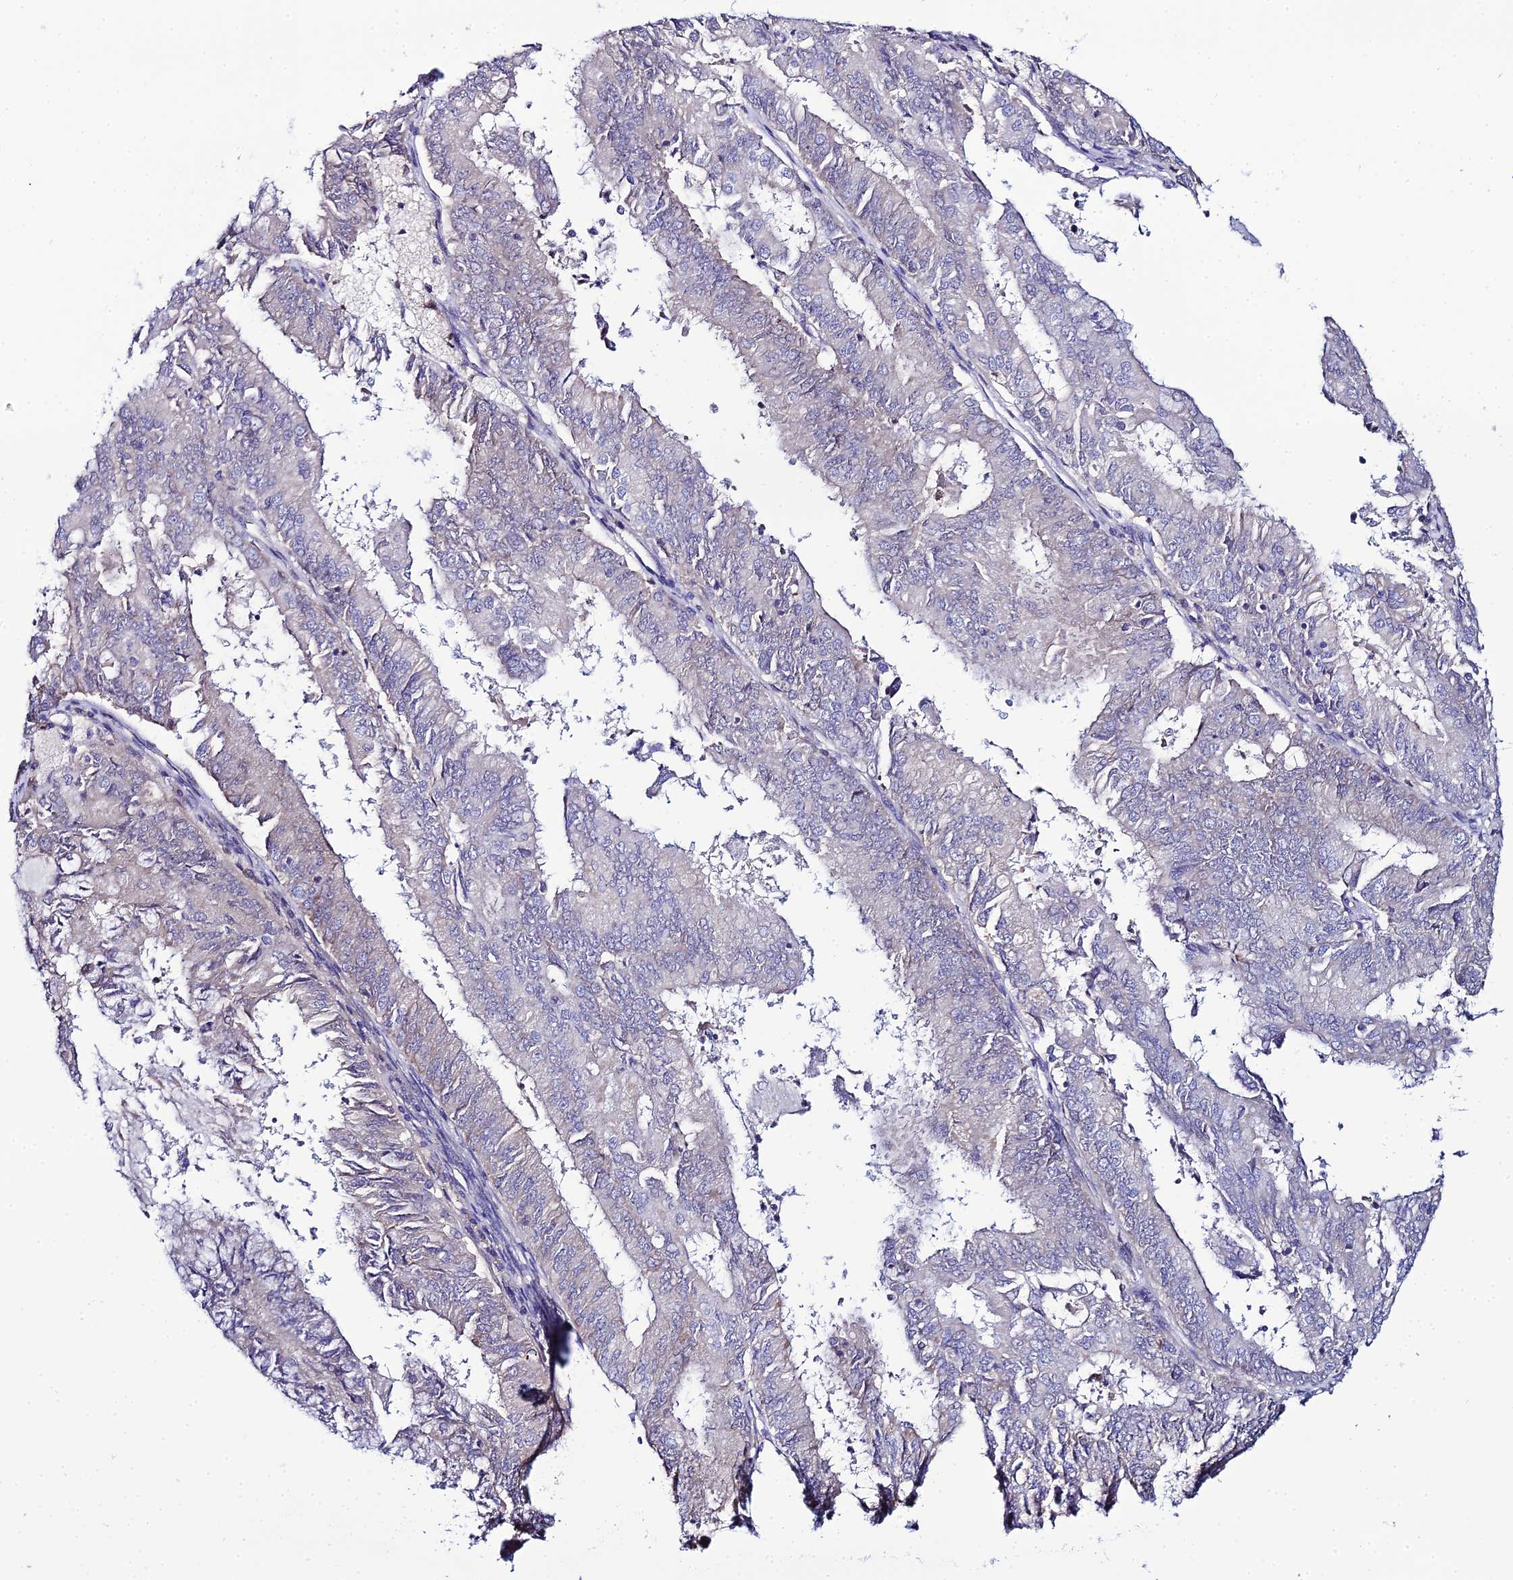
{"staining": {"intensity": "negative", "quantity": "none", "location": "none"}, "tissue": "endometrial cancer", "cell_type": "Tumor cells", "image_type": "cancer", "snomed": [{"axis": "morphology", "description": "Adenocarcinoma, NOS"}, {"axis": "topography", "description": "Endometrium"}], "caption": "Tumor cells show no significant staining in adenocarcinoma (endometrial).", "gene": "ACOT2", "patient": {"sex": "female", "age": 57}}